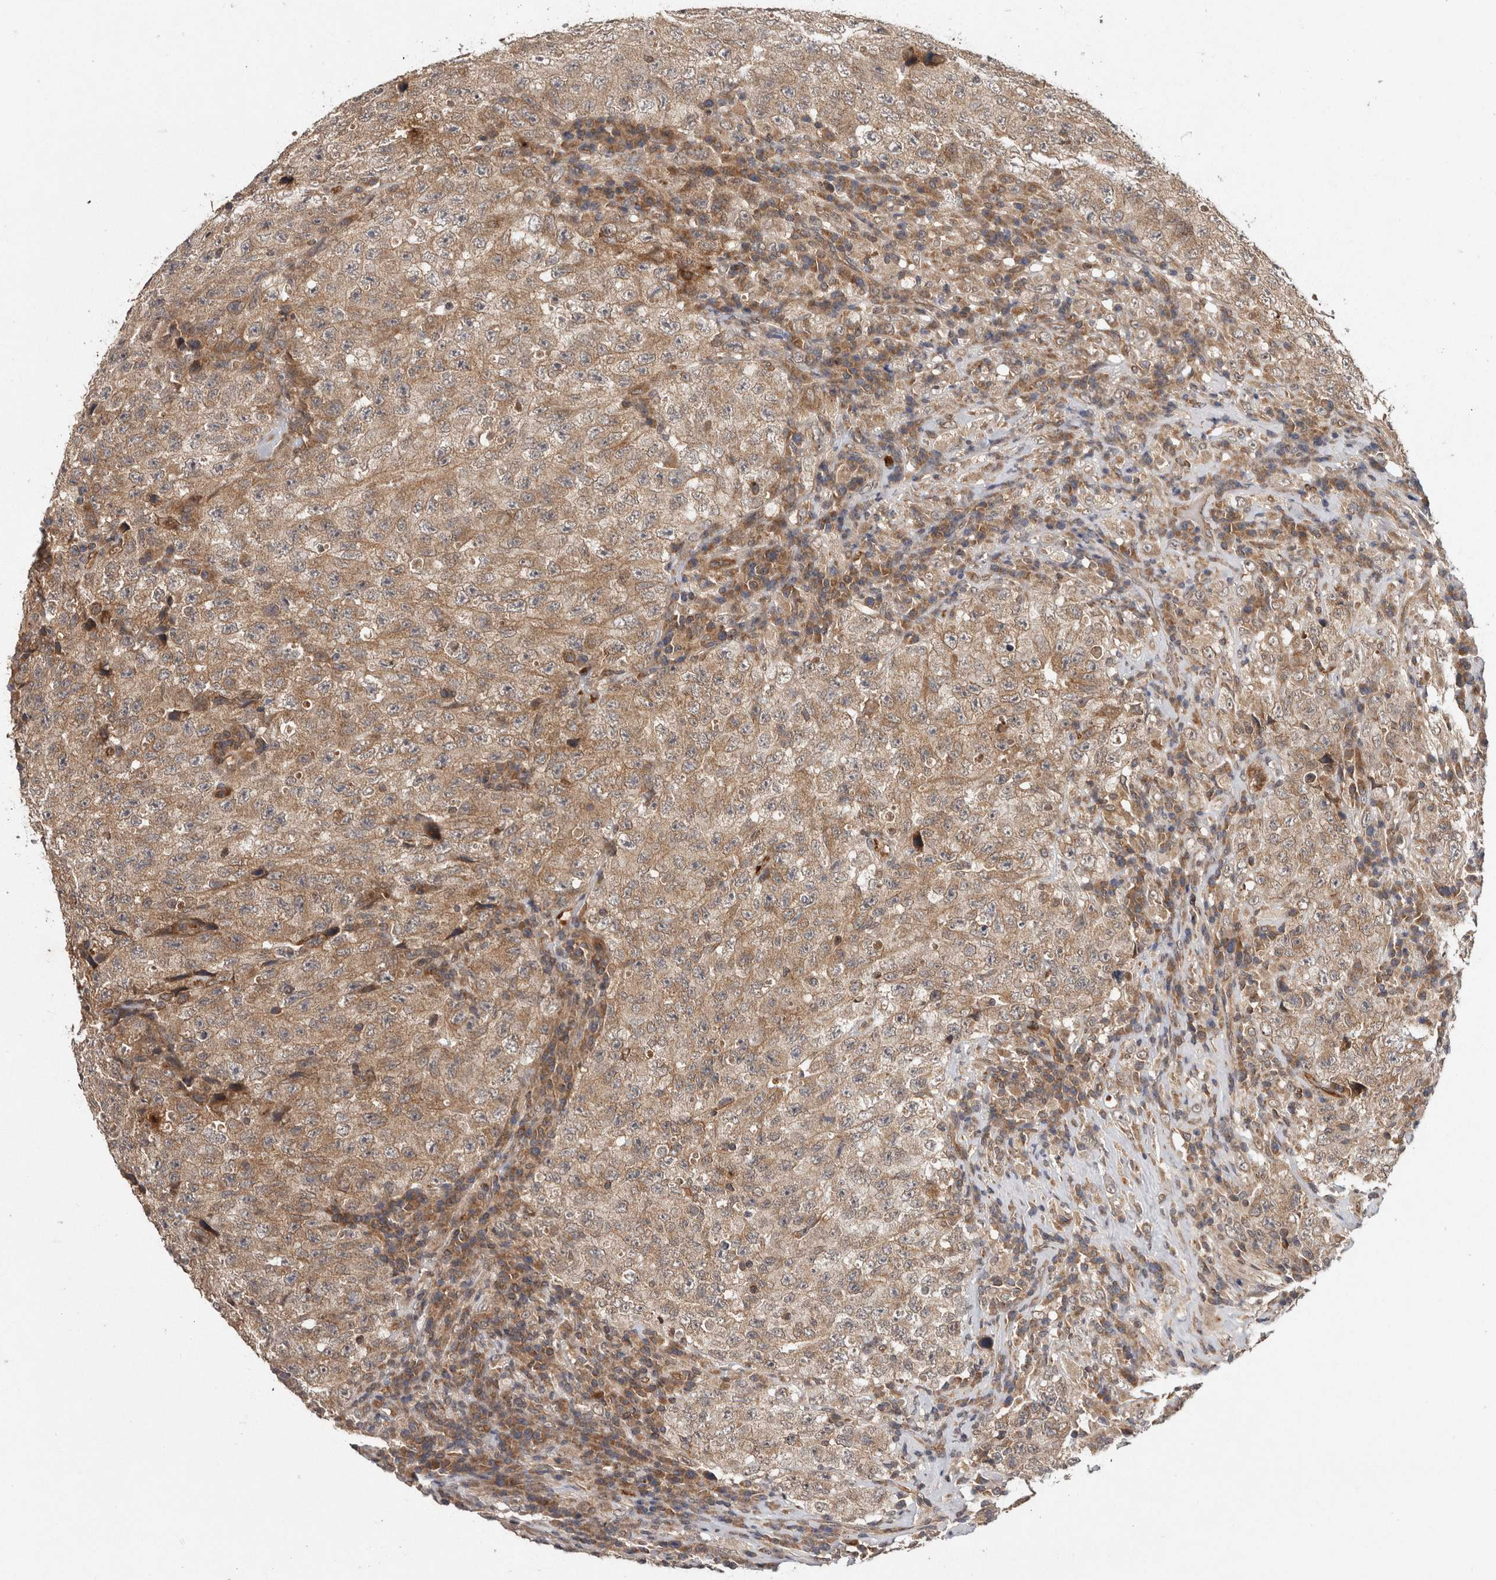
{"staining": {"intensity": "weak", "quantity": ">75%", "location": "cytoplasmic/membranous"}, "tissue": "testis cancer", "cell_type": "Tumor cells", "image_type": "cancer", "snomed": [{"axis": "morphology", "description": "Necrosis, NOS"}, {"axis": "morphology", "description": "Carcinoma, Embryonal, NOS"}, {"axis": "topography", "description": "Testis"}], "caption": "A high-resolution image shows immunohistochemistry (IHC) staining of testis embryonal carcinoma, which shows weak cytoplasmic/membranous expression in approximately >75% of tumor cells.", "gene": "HMOX2", "patient": {"sex": "male", "age": 19}}